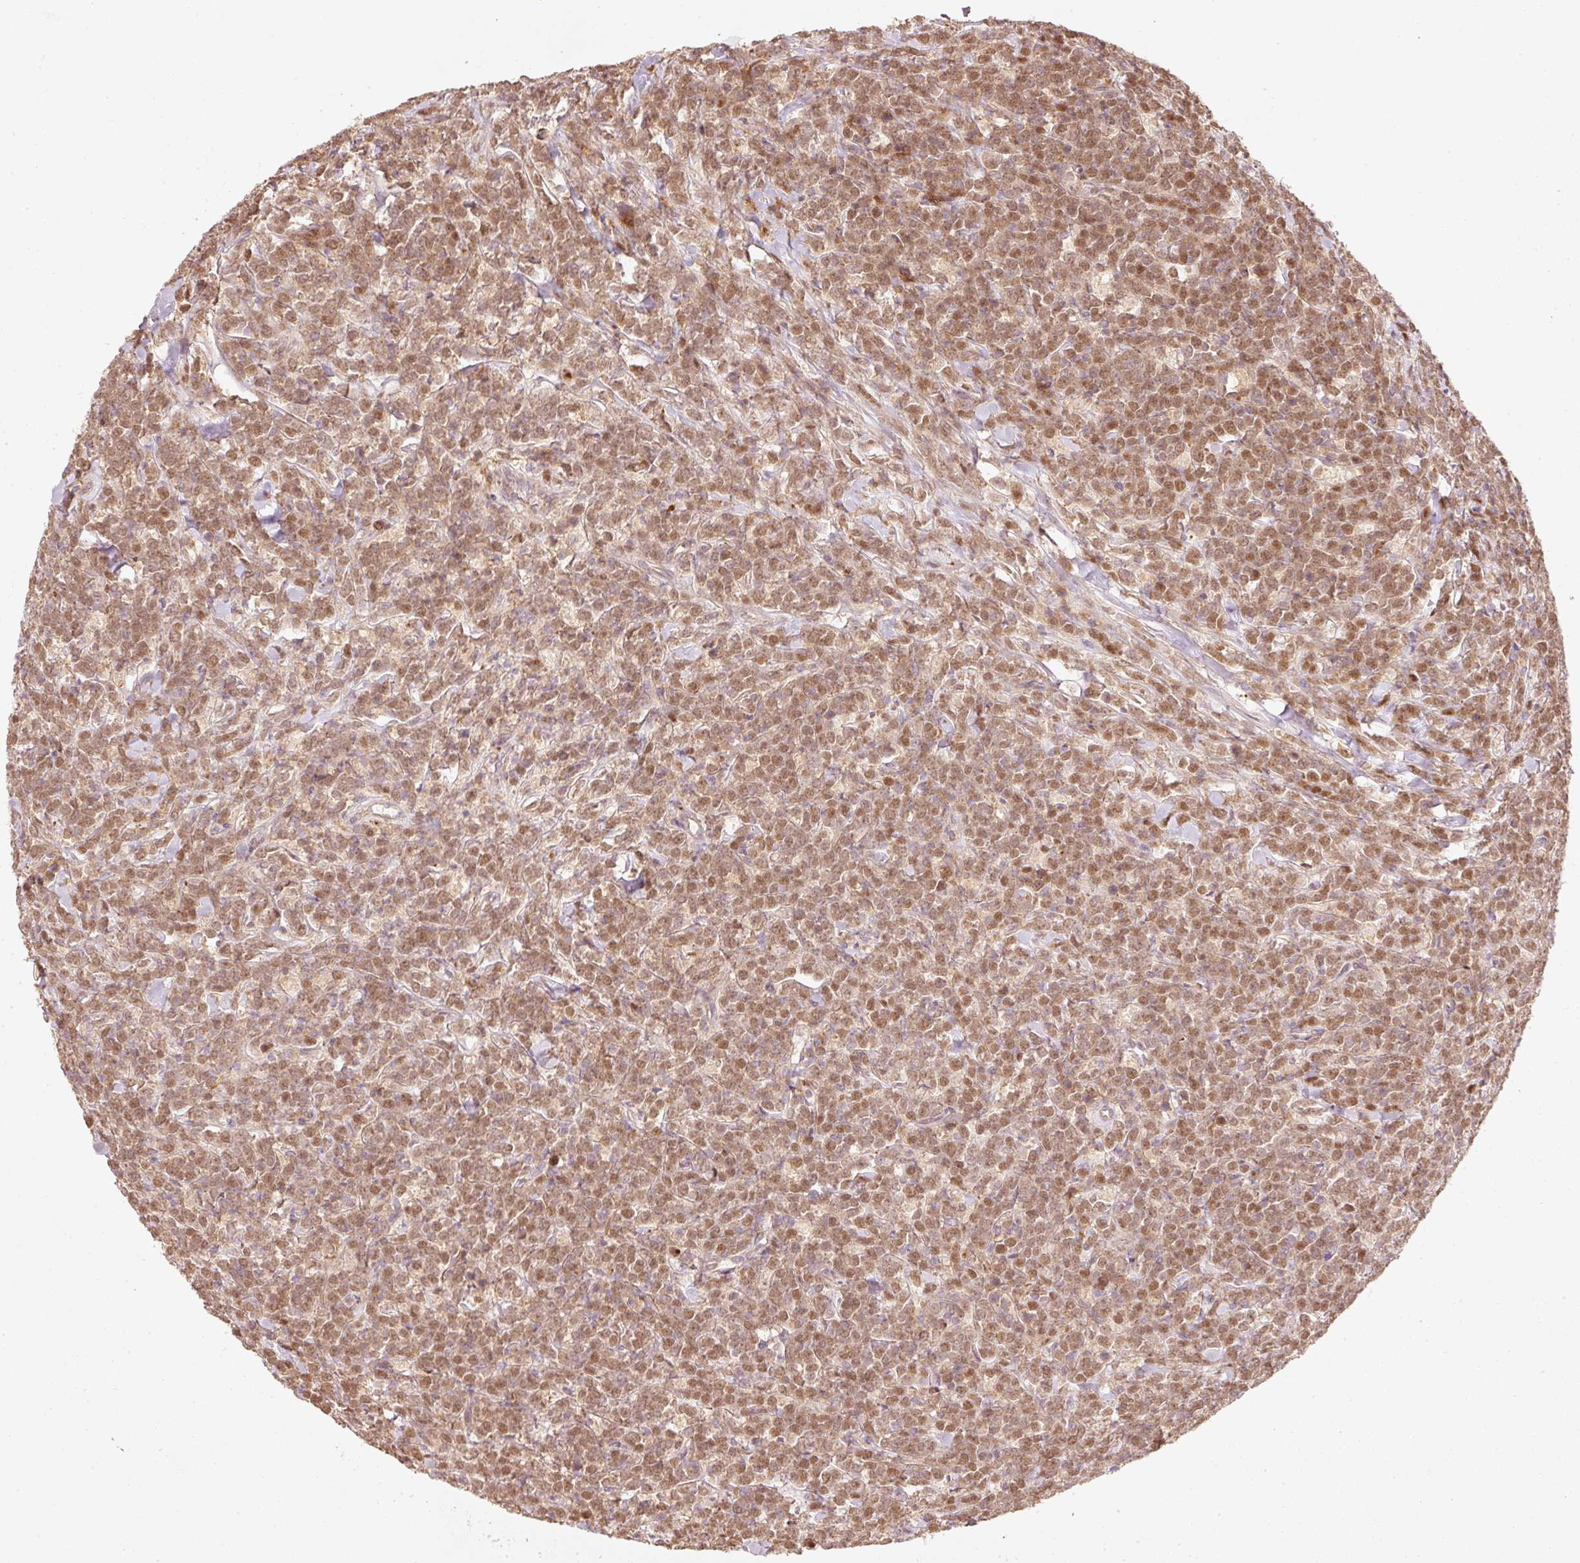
{"staining": {"intensity": "moderate", "quantity": ">75%", "location": "nuclear"}, "tissue": "lymphoma", "cell_type": "Tumor cells", "image_type": "cancer", "snomed": [{"axis": "morphology", "description": "Malignant lymphoma, non-Hodgkin's type, High grade"}, {"axis": "topography", "description": "Small intestine"}], "caption": "Immunohistochemical staining of human malignant lymphoma, non-Hodgkin's type (high-grade) shows medium levels of moderate nuclear expression in approximately >75% of tumor cells.", "gene": "TREX2", "patient": {"sex": "male", "age": 8}}